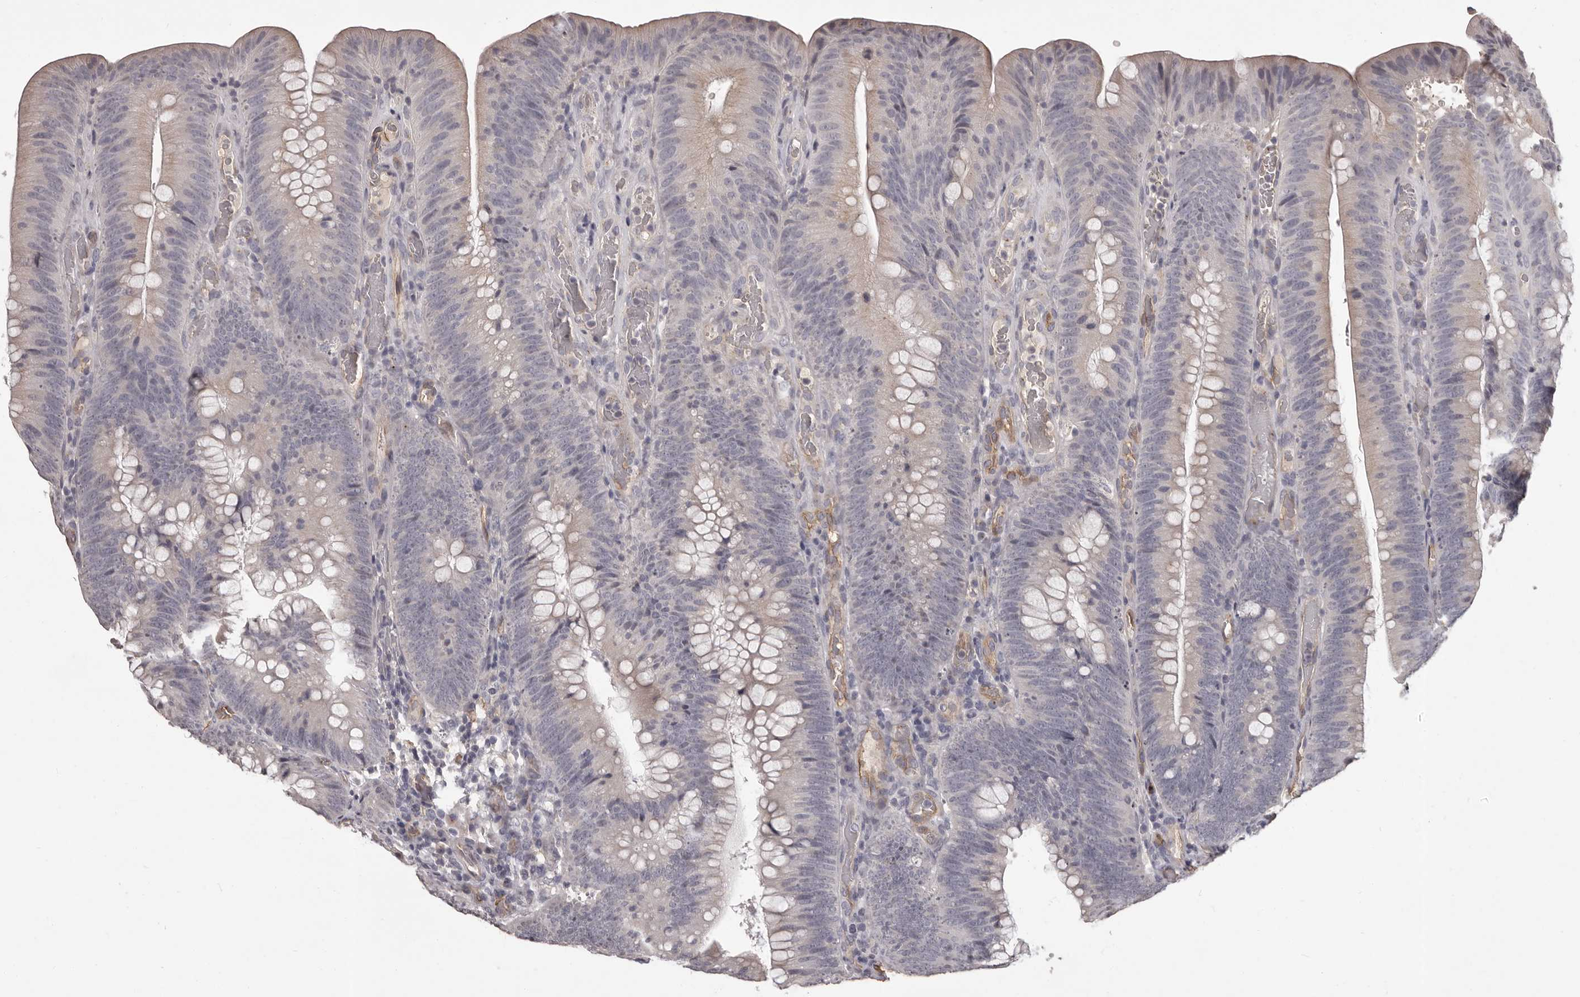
{"staining": {"intensity": "negative", "quantity": "none", "location": "none"}, "tissue": "colorectal cancer", "cell_type": "Tumor cells", "image_type": "cancer", "snomed": [{"axis": "morphology", "description": "Normal tissue, NOS"}, {"axis": "topography", "description": "Colon"}], "caption": "IHC image of colorectal cancer stained for a protein (brown), which reveals no expression in tumor cells.", "gene": "GPR78", "patient": {"sex": "female", "age": 82}}